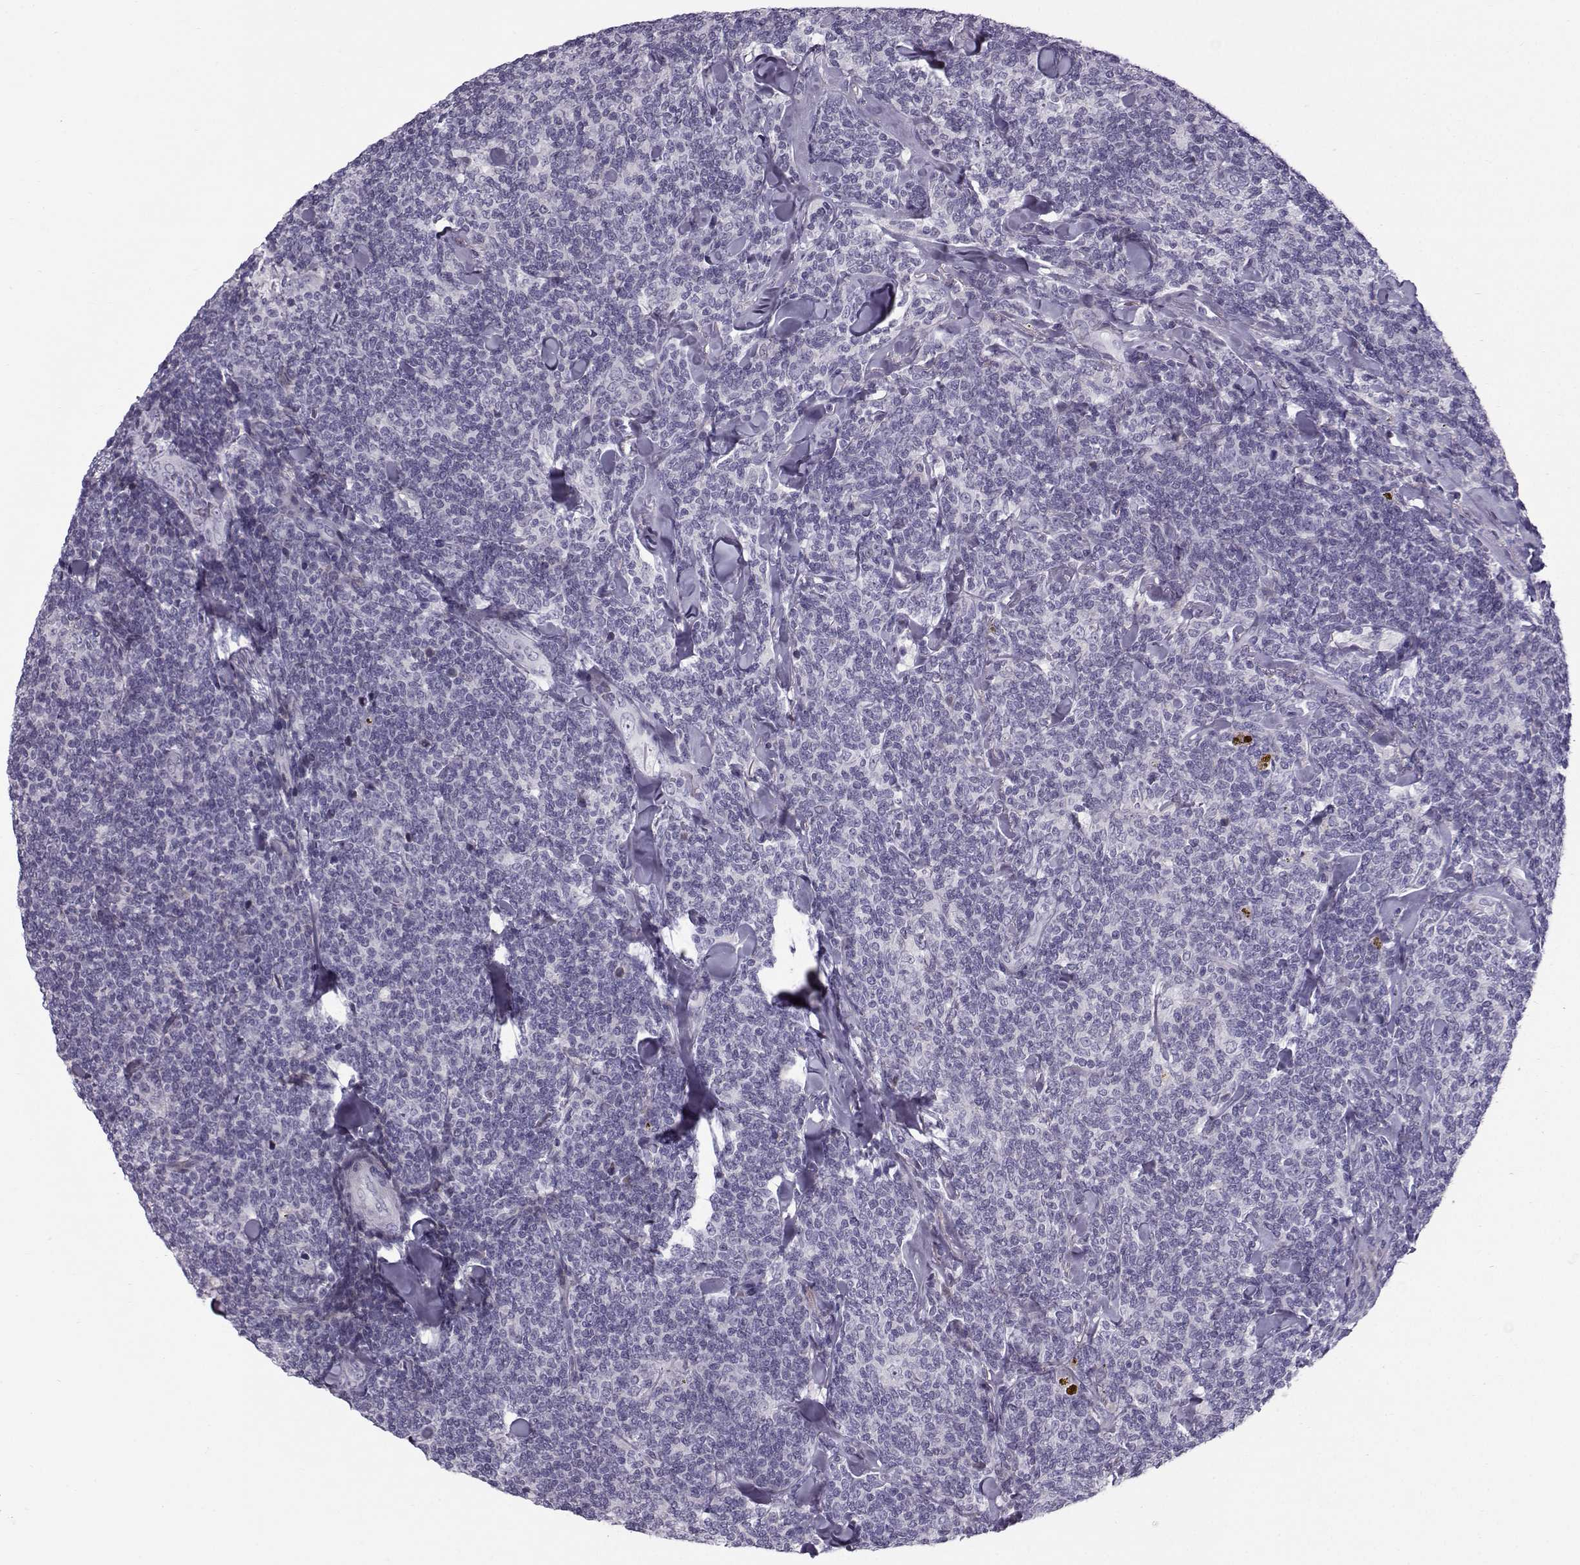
{"staining": {"intensity": "negative", "quantity": "none", "location": "none"}, "tissue": "lymphoma", "cell_type": "Tumor cells", "image_type": "cancer", "snomed": [{"axis": "morphology", "description": "Malignant lymphoma, non-Hodgkin's type, Low grade"}, {"axis": "topography", "description": "Lymph node"}], "caption": "Photomicrograph shows no protein staining in tumor cells of lymphoma tissue. Brightfield microscopy of immunohistochemistry stained with DAB (brown) and hematoxylin (blue), captured at high magnification.", "gene": "DMRT3", "patient": {"sex": "female", "age": 56}}